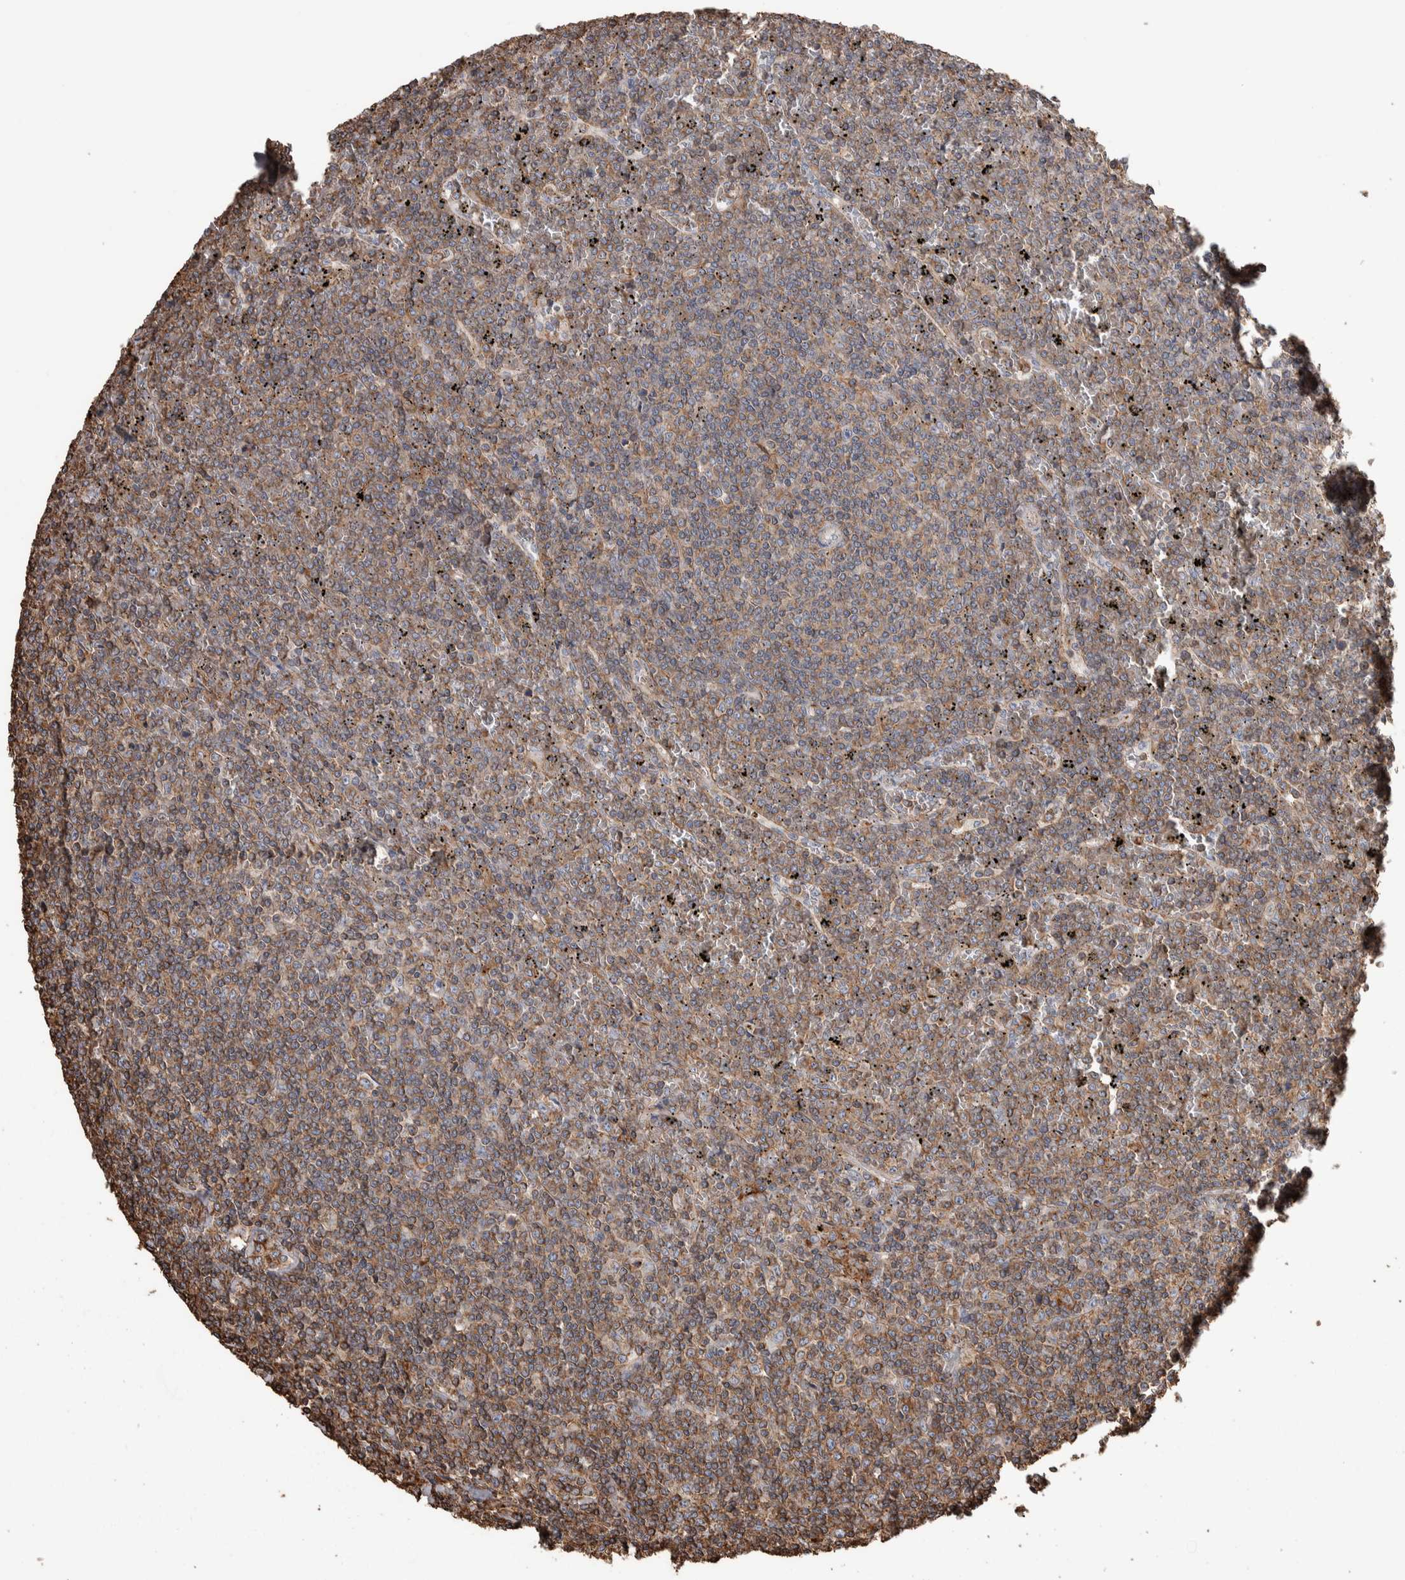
{"staining": {"intensity": "weak", "quantity": ">75%", "location": "cytoplasmic/membranous"}, "tissue": "lymphoma", "cell_type": "Tumor cells", "image_type": "cancer", "snomed": [{"axis": "morphology", "description": "Malignant lymphoma, non-Hodgkin's type, Low grade"}, {"axis": "topography", "description": "Spleen"}], "caption": "Lymphoma stained with DAB (3,3'-diaminobenzidine) IHC shows low levels of weak cytoplasmic/membranous positivity in about >75% of tumor cells. Ihc stains the protein of interest in brown and the nuclei are stained blue.", "gene": "ENPP2", "patient": {"sex": "female", "age": 19}}